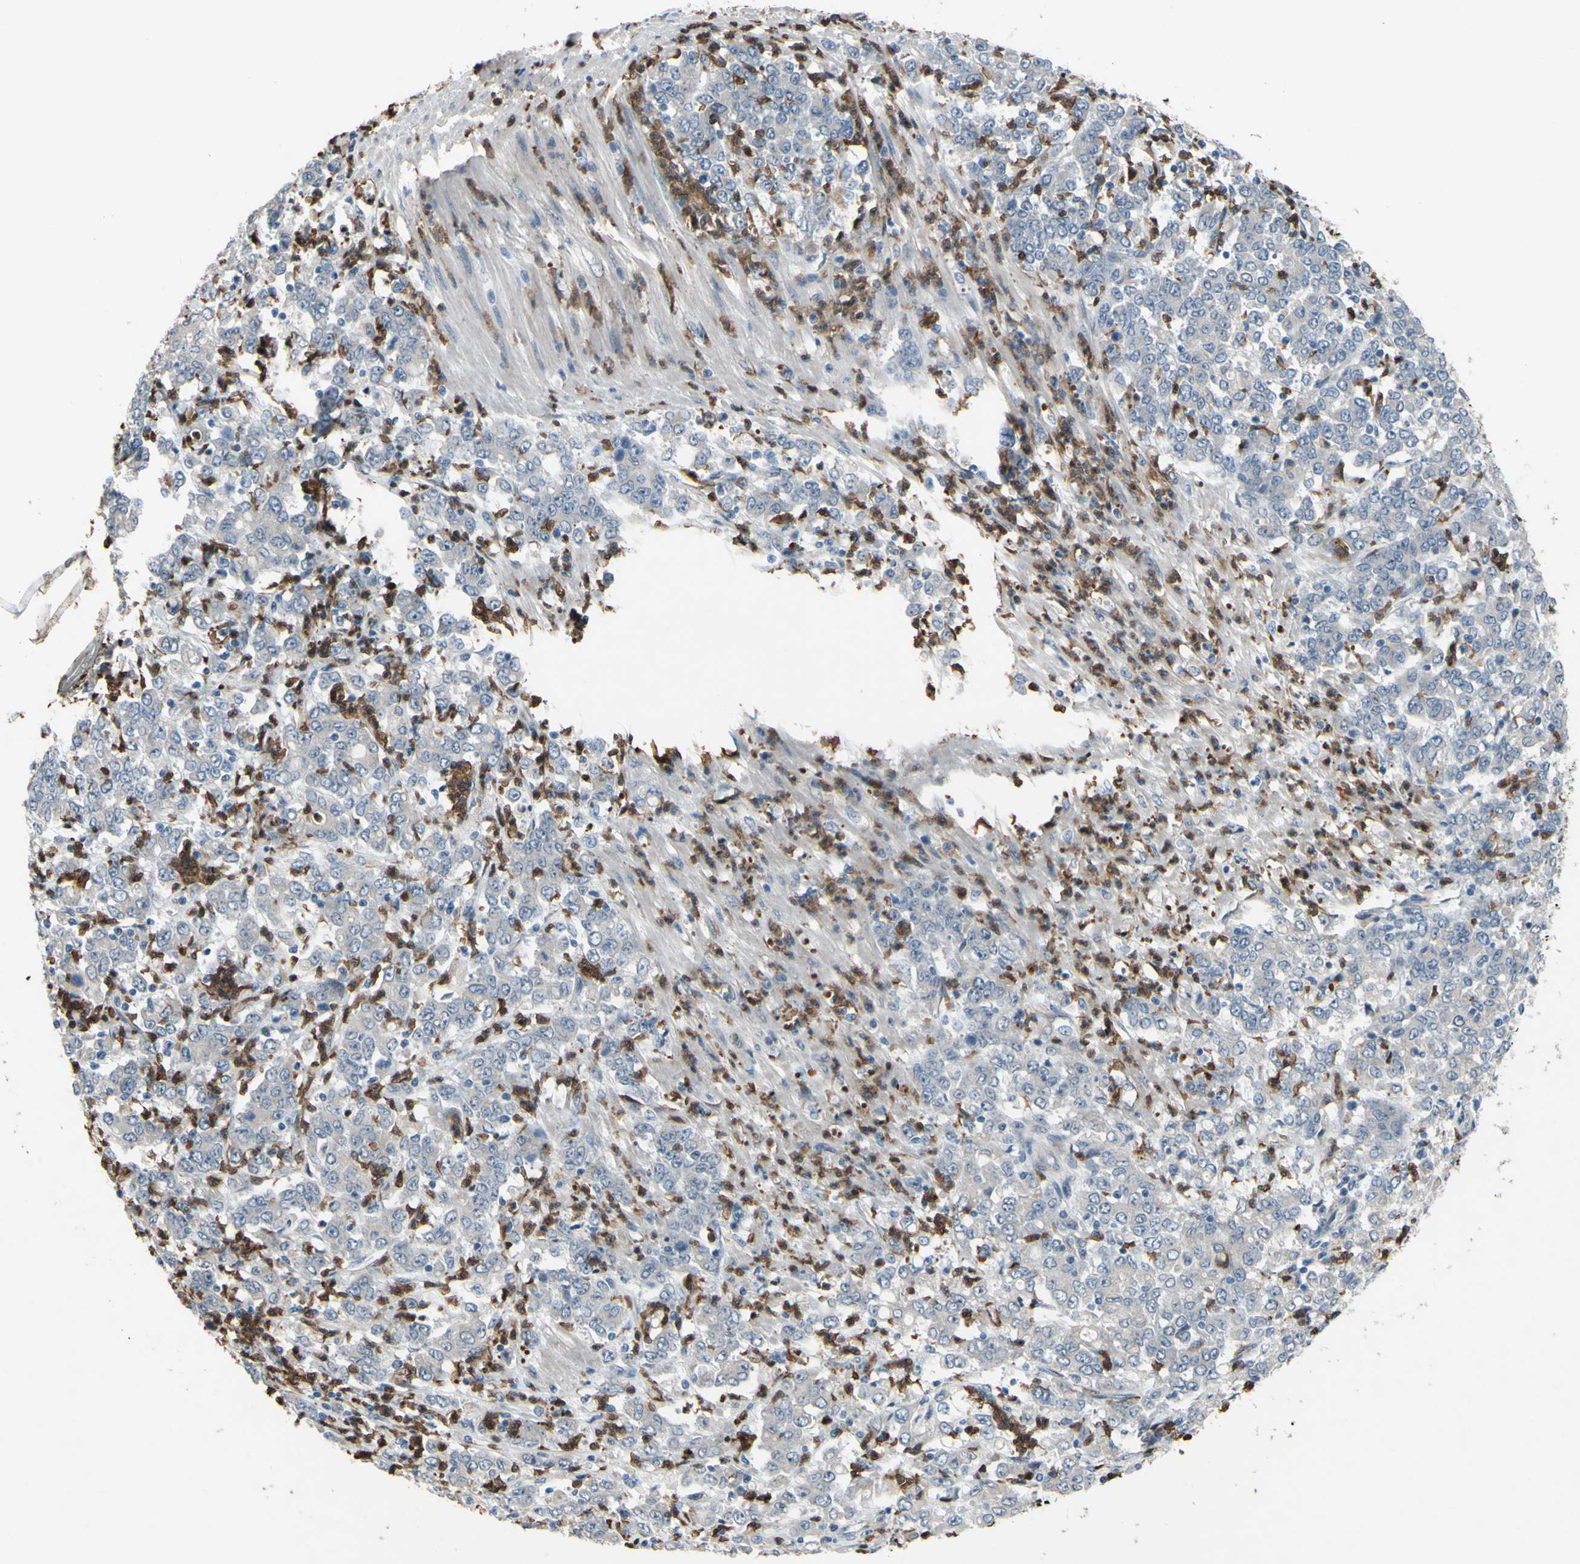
{"staining": {"intensity": "weak", "quantity": ">75%", "location": "cytoplasmic/membranous"}, "tissue": "stomach cancer", "cell_type": "Tumor cells", "image_type": "cancer", "snomed": [{"axis": "morphology", "description": "Adenocarcinoma, NOS"}, {"axis": "topography", "description": "Stomach, lower"}], "caption": "This is a photomicrograph of immunohistochemistry (IHC) staining of stomach cancer (adenocarcinoma), which shows weak positivity in the cytoplasmic/membranous of tumor cells.", "gene": "GRAMD2B", "patient": {"sex": "female", "age": 71}}